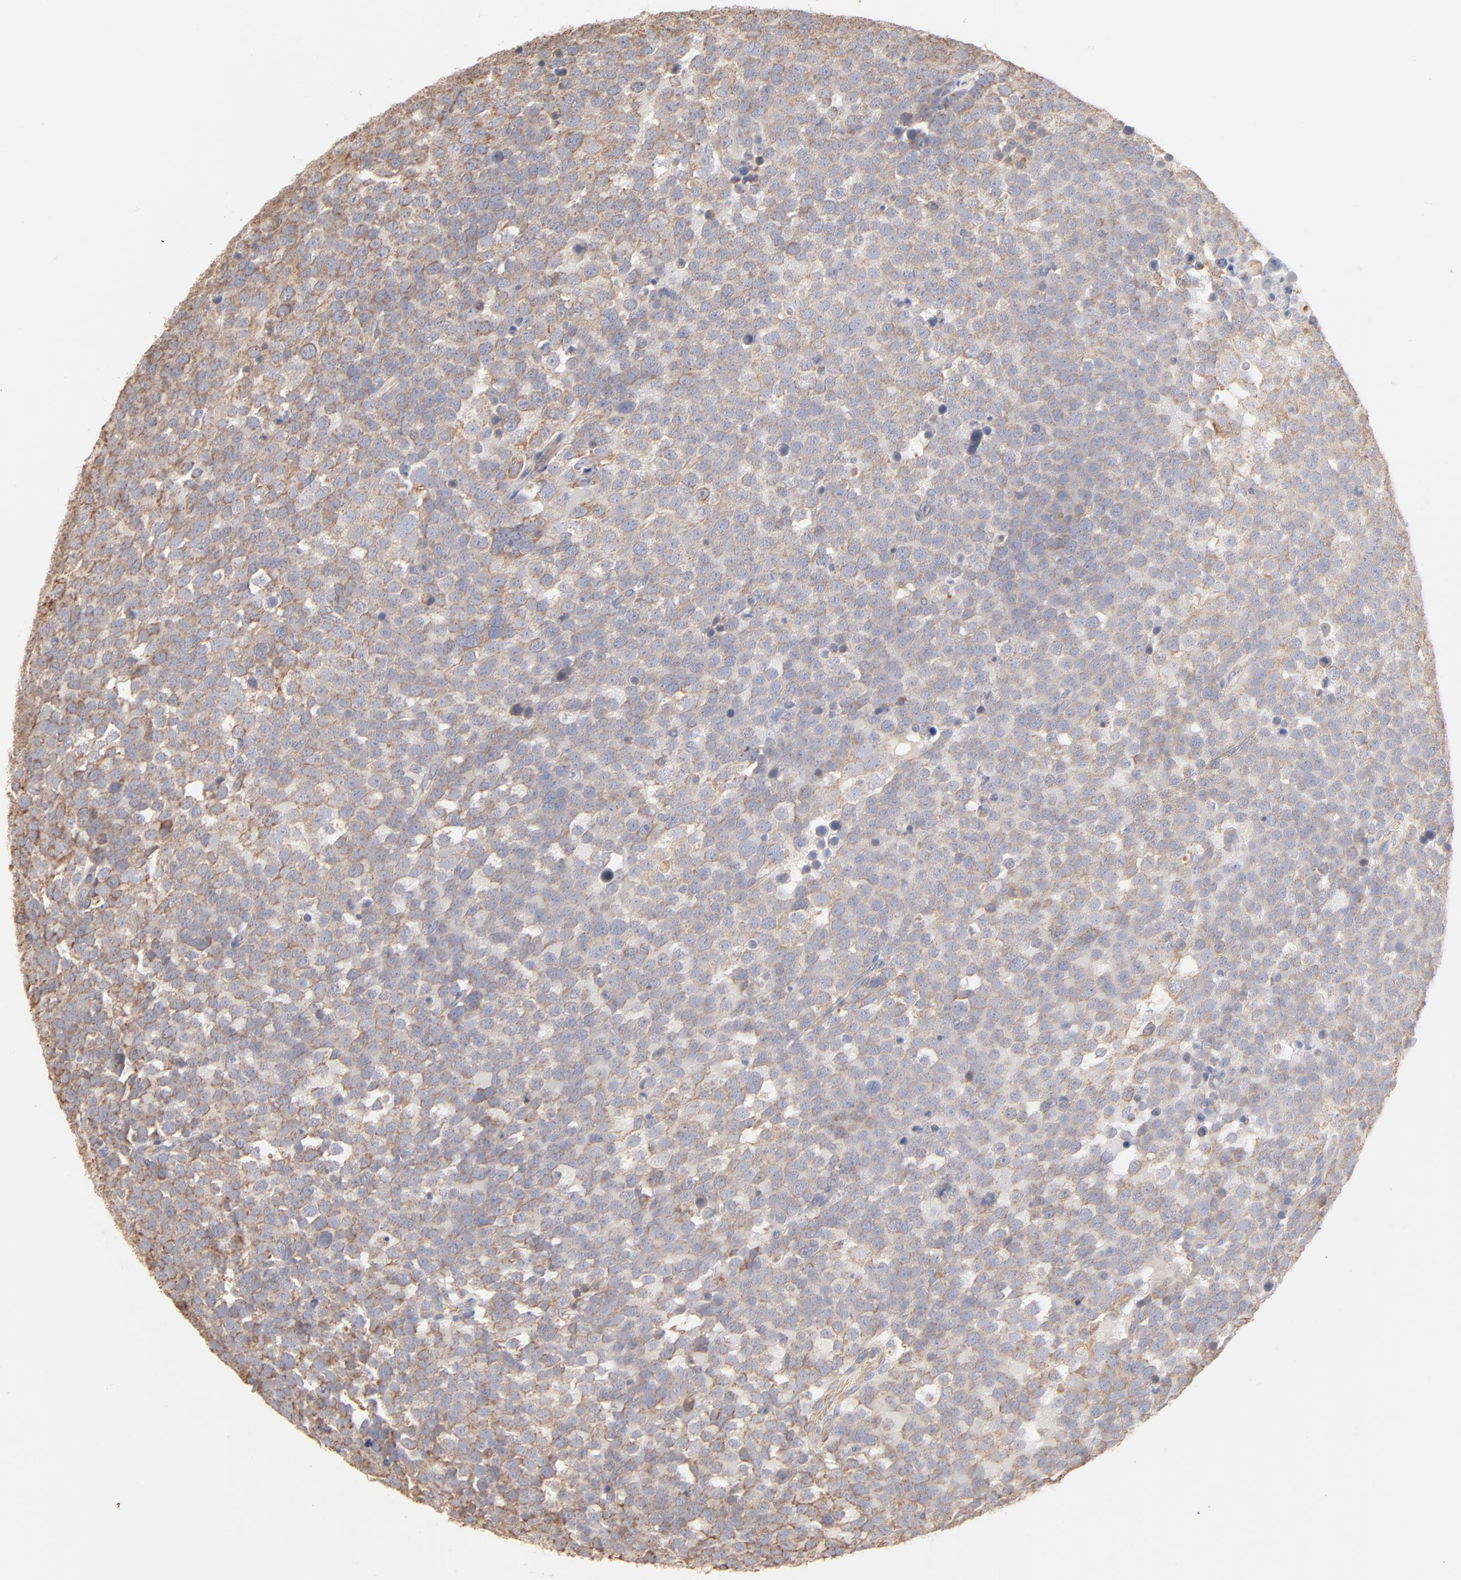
{"staining": {"intensity": "weak", "quantity": ">75%", "location": "cytoplasmic/membranous"}, "tissue": "testis cancer", "cell_type": "Tumor cells", "image_type": "cancer", "snomed": [{"axis": "morphology", "description": "Seminoma, NOS"}, {"axis": "topography", "description": "Testis"}], "caption": "This is a micrograph of immunohistochemistry (IHC) staining of testis seminoma, which shows weak positivity in the cytoplasmic/membranous of tumor cells.", "gene": "SPTB", "patient": {"sex": "male", "age": 71}}